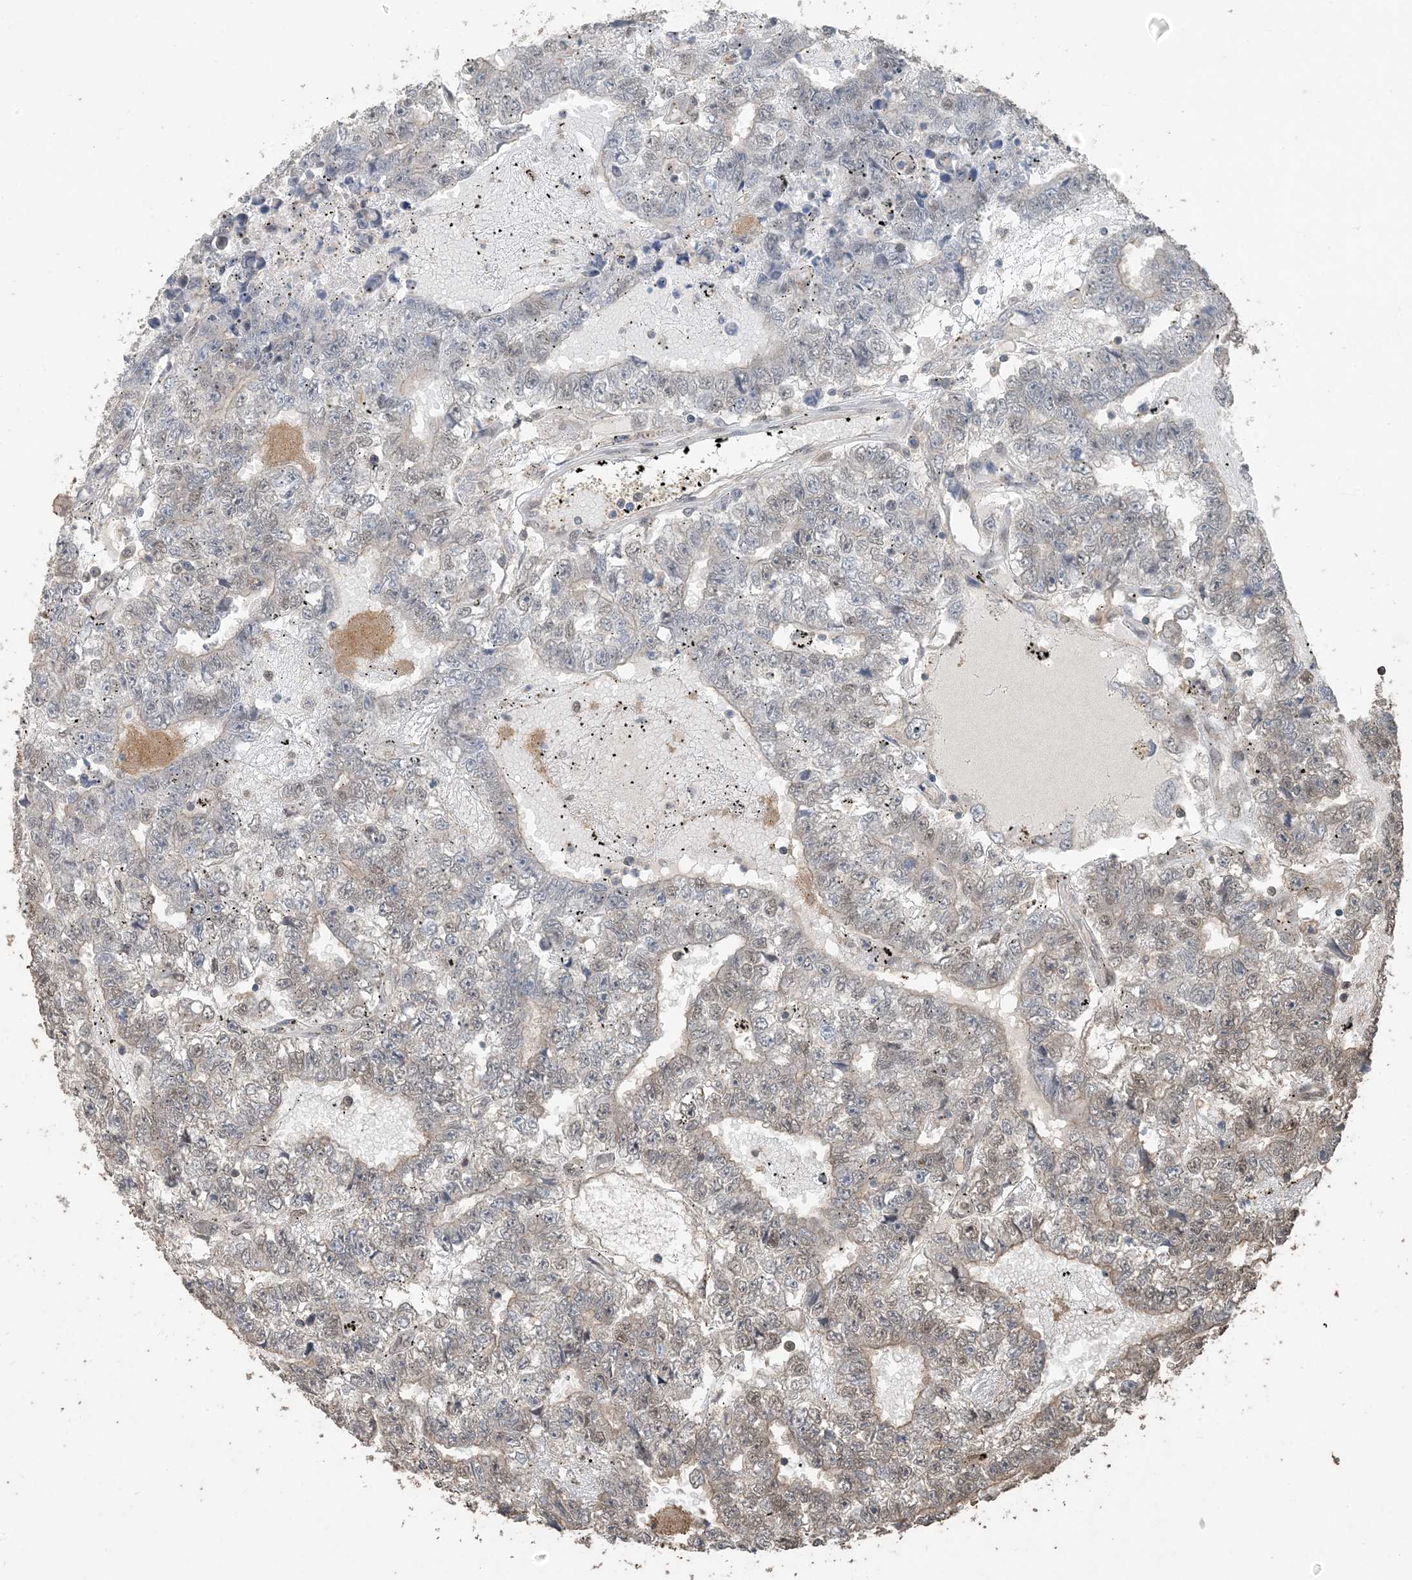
{"staining": {"intensity": "negative", "quantity": "none", "location": "none"}, "tissue": "testis cancer", "cell_type": "Tumor cells", "image_type": "cancer", "snomed": [{"axis": "morphology", "description": "Carcinoma, Embryonal, NOS"}, {"axis": "topography", "description": "Testis"}], "caption": "Testis embryonal carcinoma stained for a protein using IHC reveals no positivity tumor cells.", "gene": "ZC3H12A", "patient": {"sex": "male", "age": 25}}